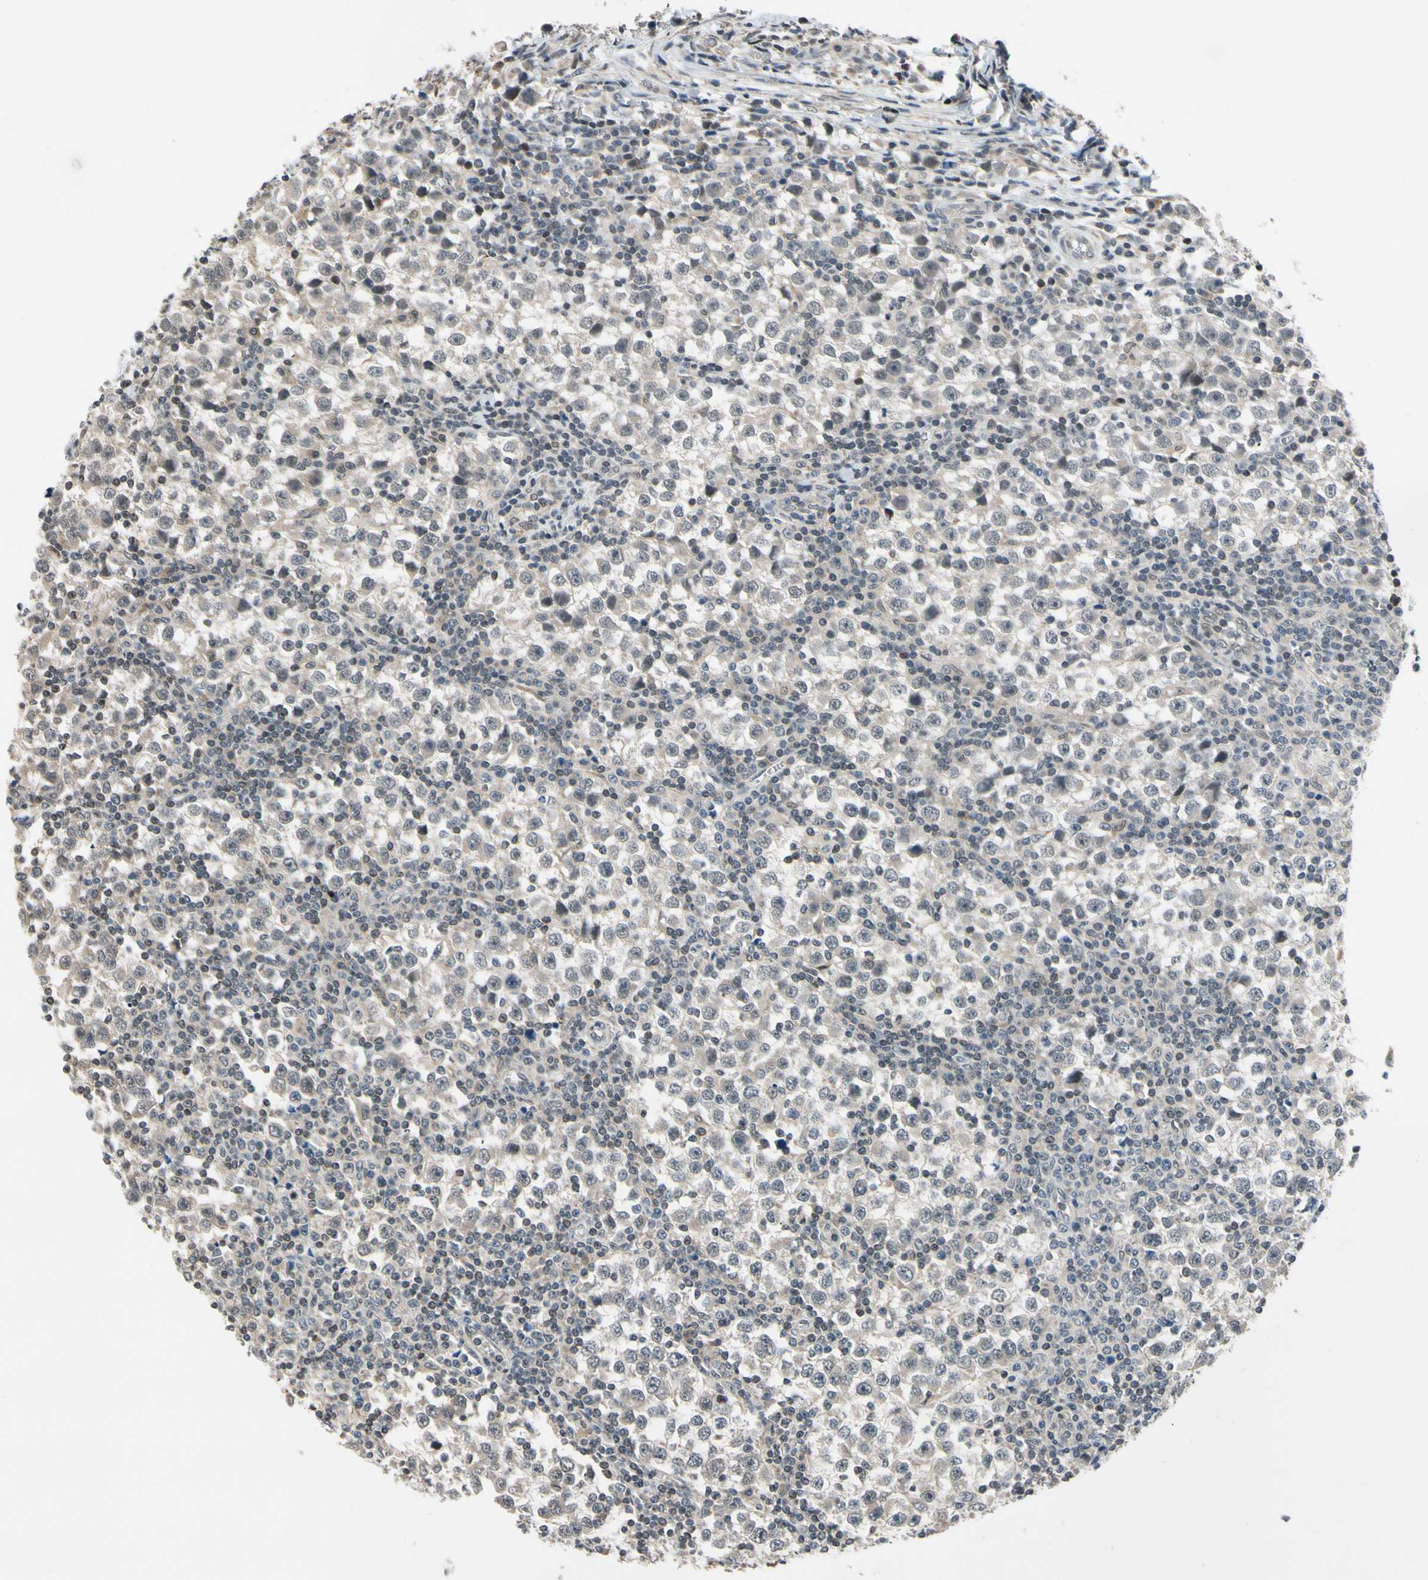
{"staining": {"intensity": "weak", "quantity": "25%-75%", "location": "cytoplasmic/membranous"}, "tissue": "testis cancer", "cell_type": "Tumor cells", "image_type": "cancer", "snomed": [{"axis": "morphology", "description": "Seminoma, NOS"}, {"axis": "topography", "description": "Testis"}], "caption": "Testis seminoma tissue exhibits weak cytoplasmic/membranous positivity in approximately 25%-75% of tumor cells, visualized by immunohistochemistry.", "gene": "TAF12", "patient": {"sex": "male", "age": 65}}